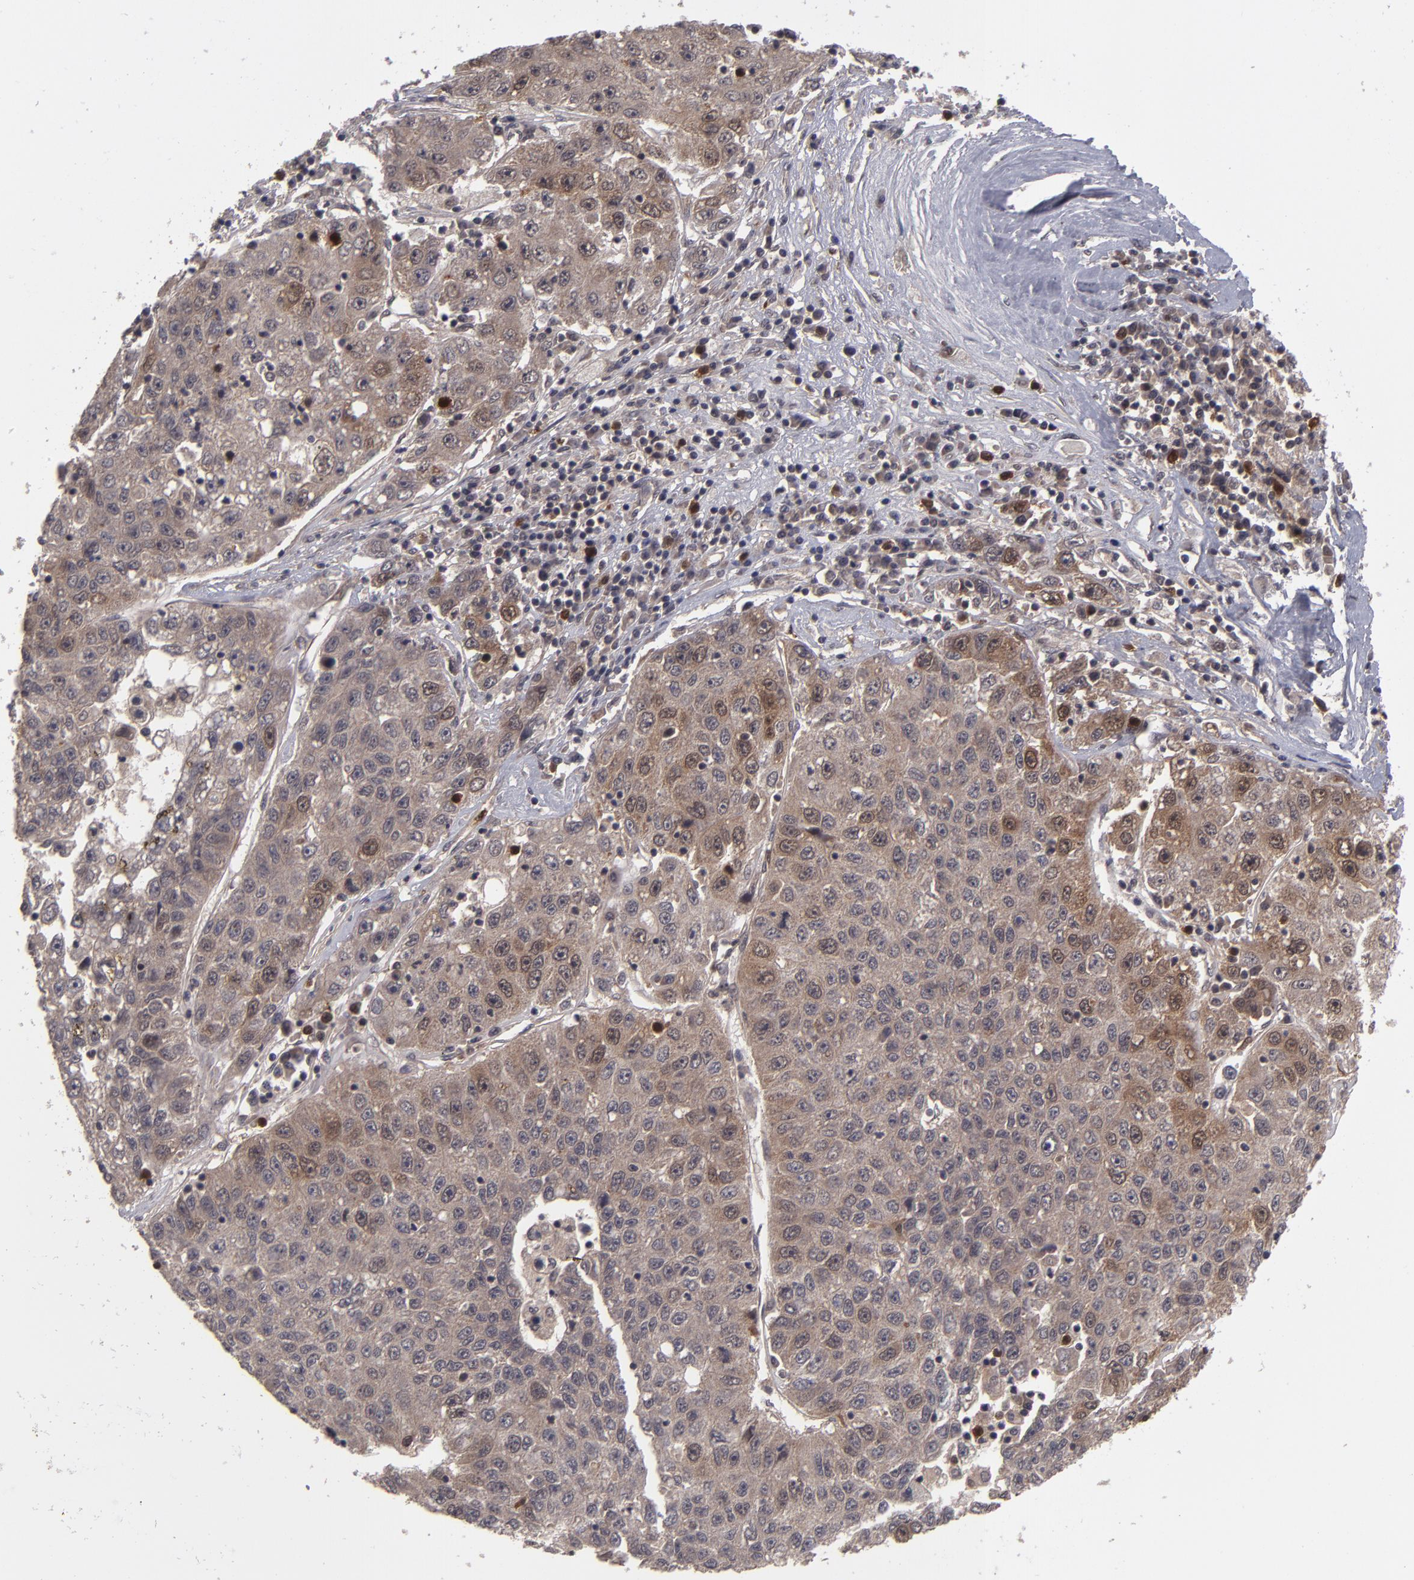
{"staining": {"intensity": "moderate", "quantity": ">75%", "location": "cytoplasmic/membranous,nuclear"}, "tissue": "liver cancer", "cell_type": "Tumor cells", "image_type": "cancer", "snomed": [{"axis": "morphology", "description": "Carcinoma, Hepatocellular, NOS"}, {"axis": "topography", "description": "Liver"}], "caption": "This photomicrograph exhibits IHC staining of human liver hepatocellular carcinoma, with medium moderate cytoplasmic/membranous and nuclear expression in approximately >75% of tumor cells.", "gene": "TYMS", "patient": {"sex": "male", "age": 49}}